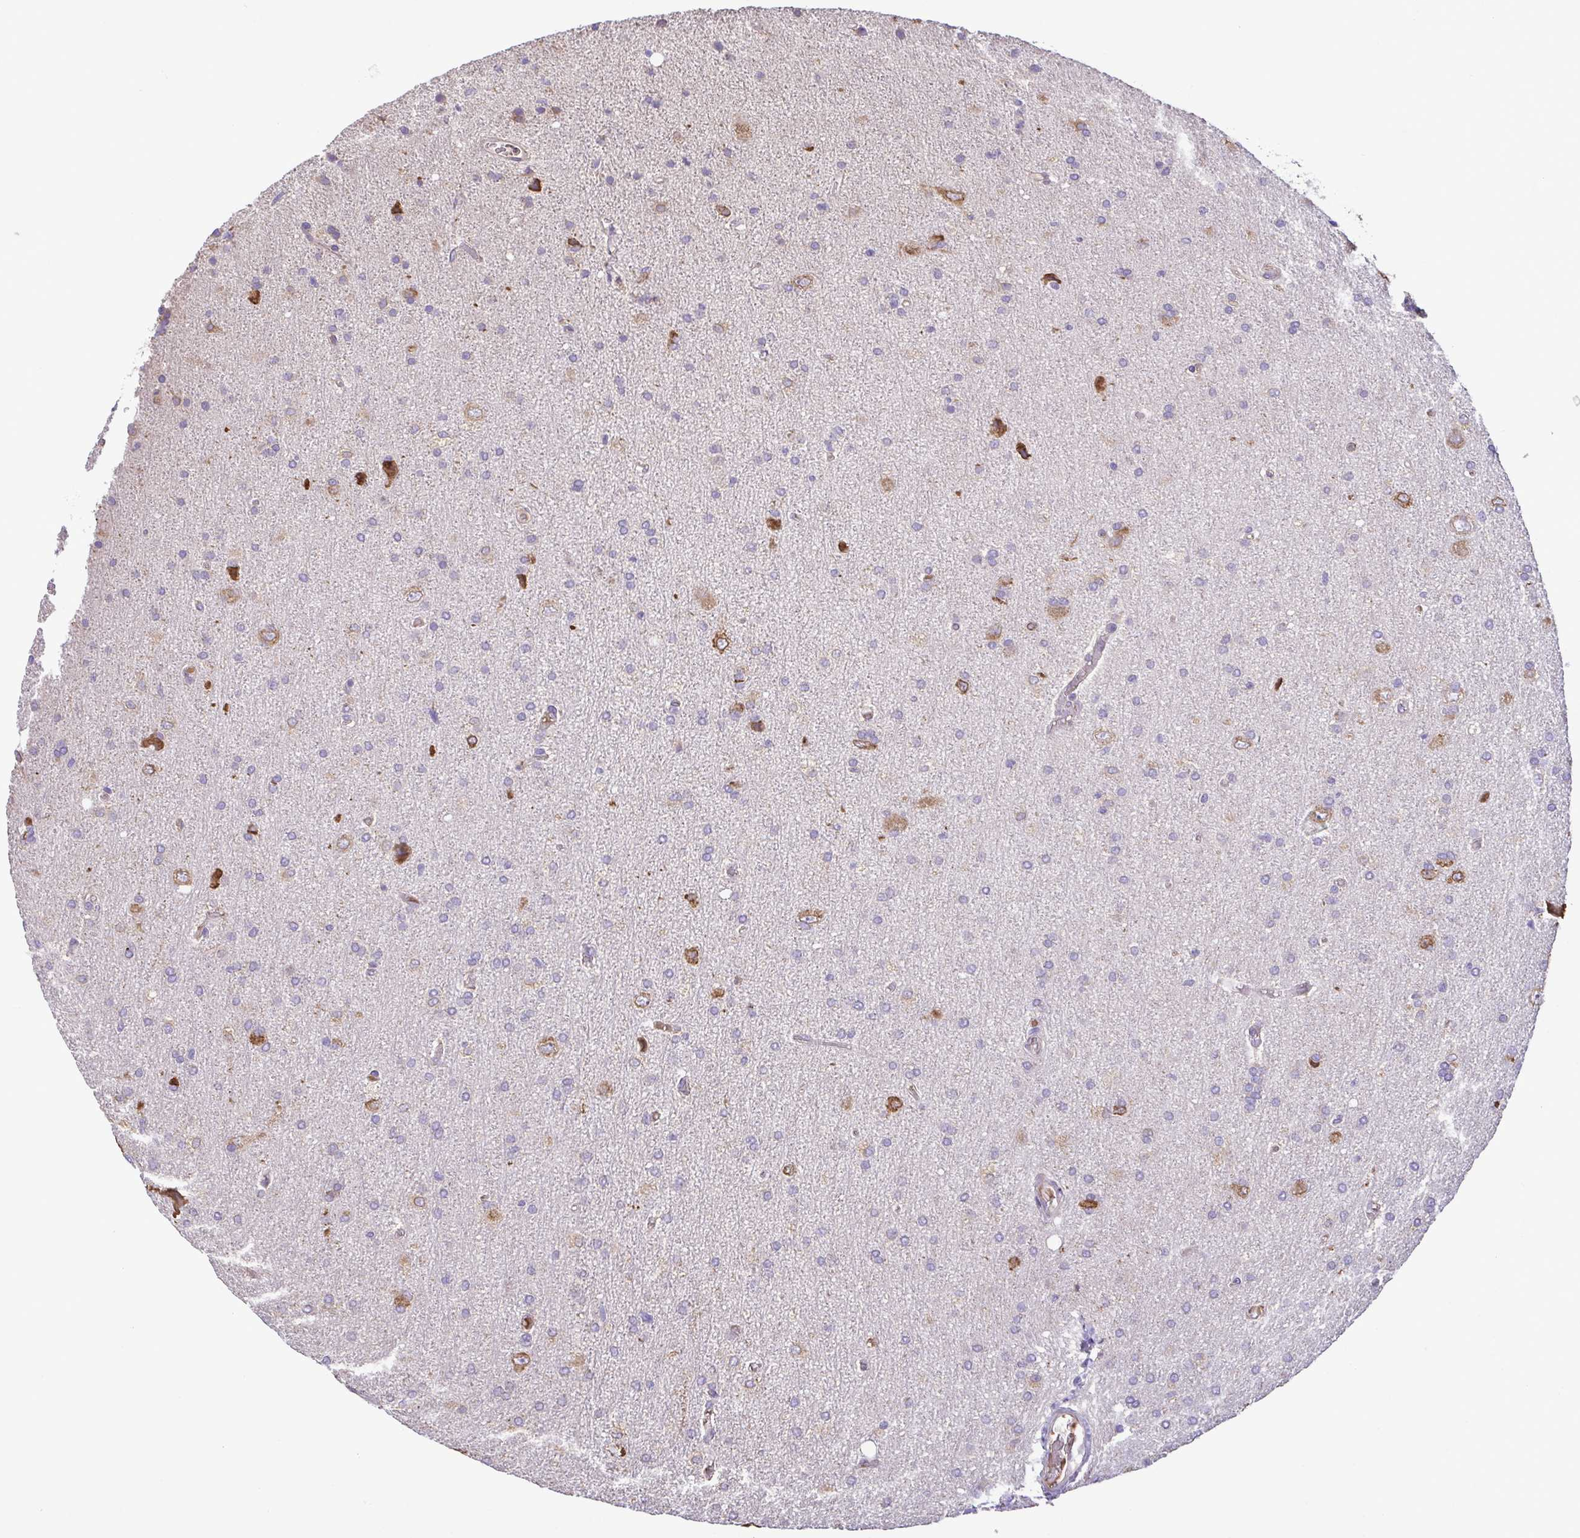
{"staining": {"intensity": "moderate", "quantity": "<25%", "location": "cytoplasmic/membranous"}, "tissue": "glioma", "cell_type": "Tumor cells", "image_type": "cancer", "snomed": [{"axis": "morphology", "description": "Glioma, malignant, High grade"}, {"axis": "topography", "description": "Cerebral cortex"}], "caption": "An IHC histopathology image of tumor tissue is shown. Protein staining in brown shows moderate cytoplasmic/membranous positivity in glioma within tumor cells. Using DAB (brown) and hematoxylin (blue) stains, captured at high magnification using brightfield microscopy.", "gene": "MYL10", "patient": {"sex": "male", "age": 70}}